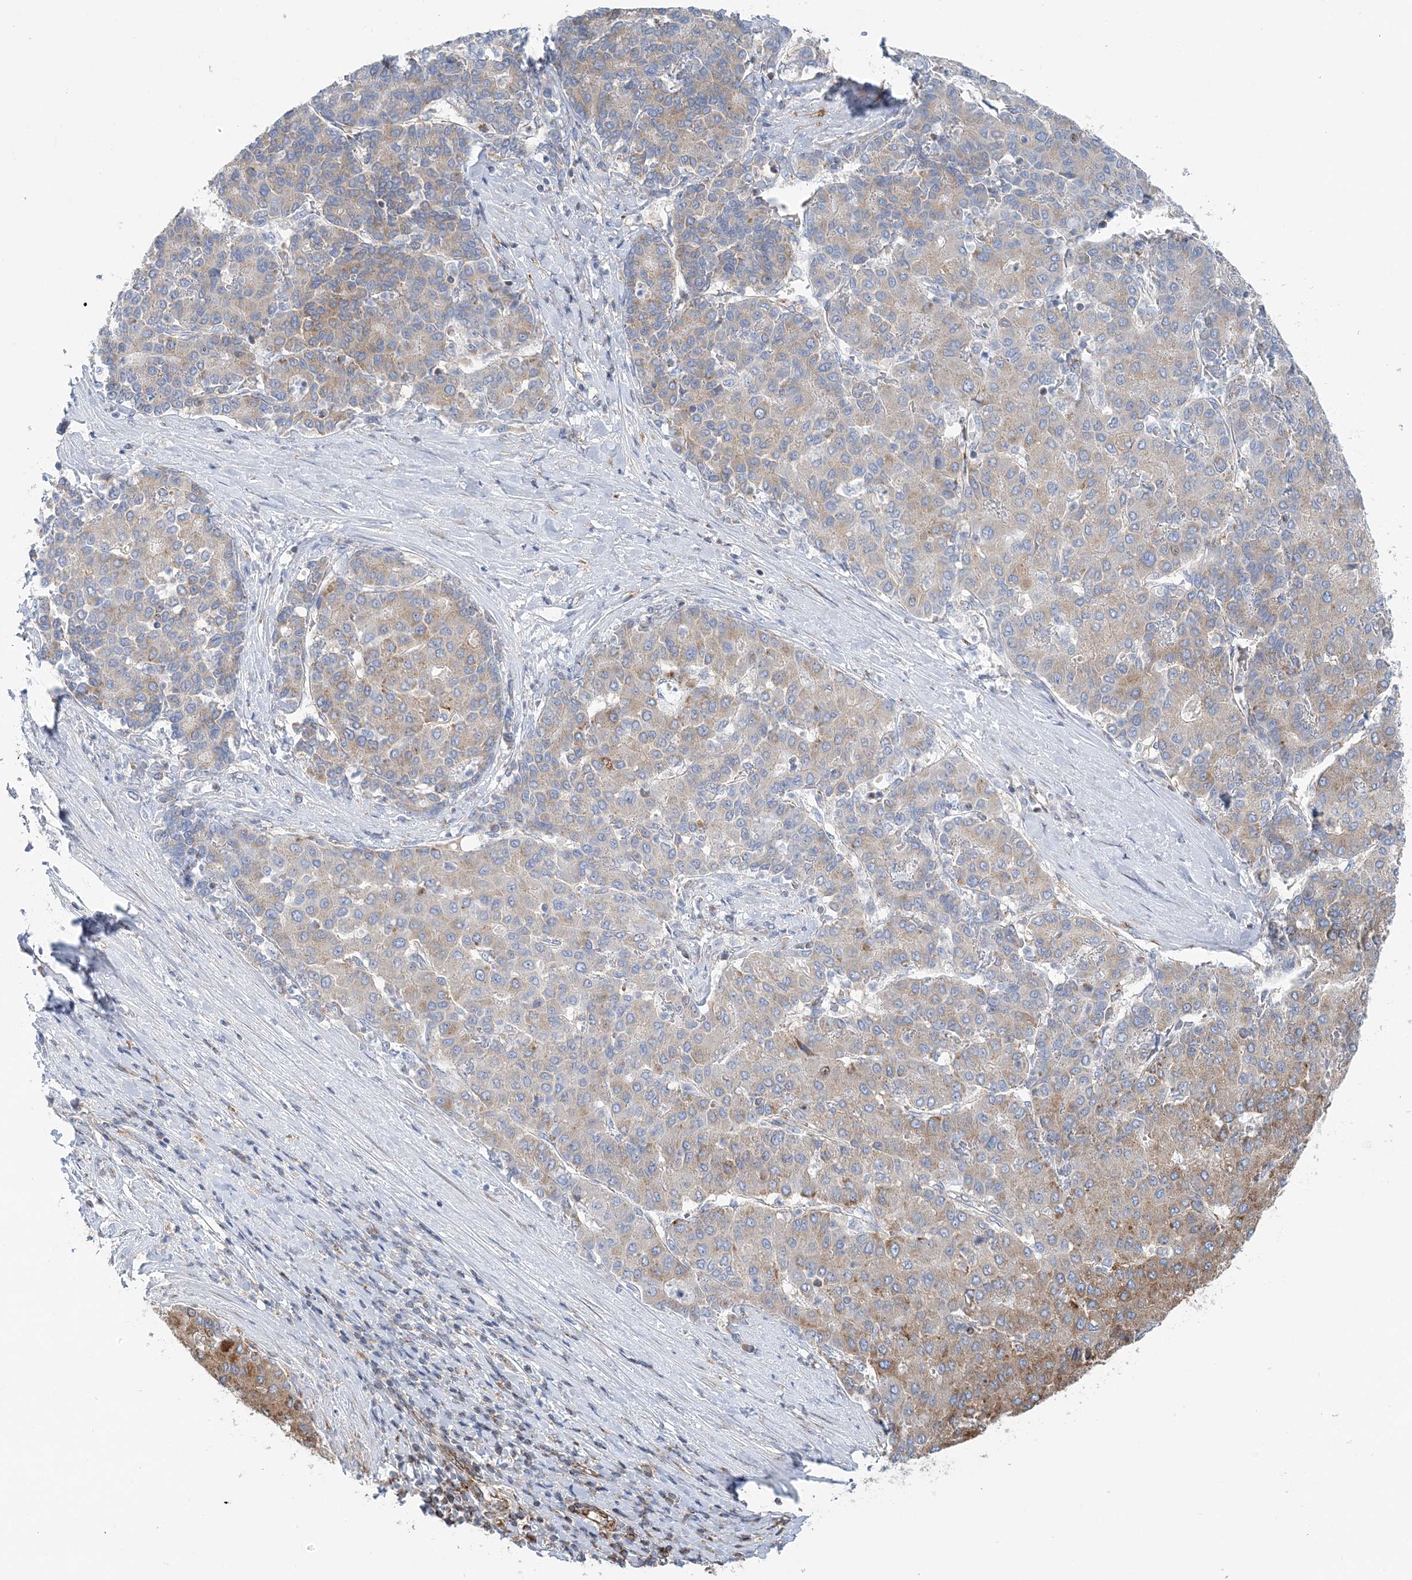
{"staining": {"intensity": "moderate", "quantity": "<25%", "location": "cytoplasmic/membranous"}, "tissue": "liver cancer", "cell_type": "Tumor cells", "image_type": "cancer", "snomed": [{"axis": "morphology", "description": "Carcinoma, Hepatocellular, NOS"}, {"axis": "topography", "description": "Liver"}], "caption": "Liver cancer (hepatocellular carcinoma) stained with a protein marker displays moderate staining in tumor cells.", "gene": "FAM114A2", "patient": {"sex": "male", "age": 65}}